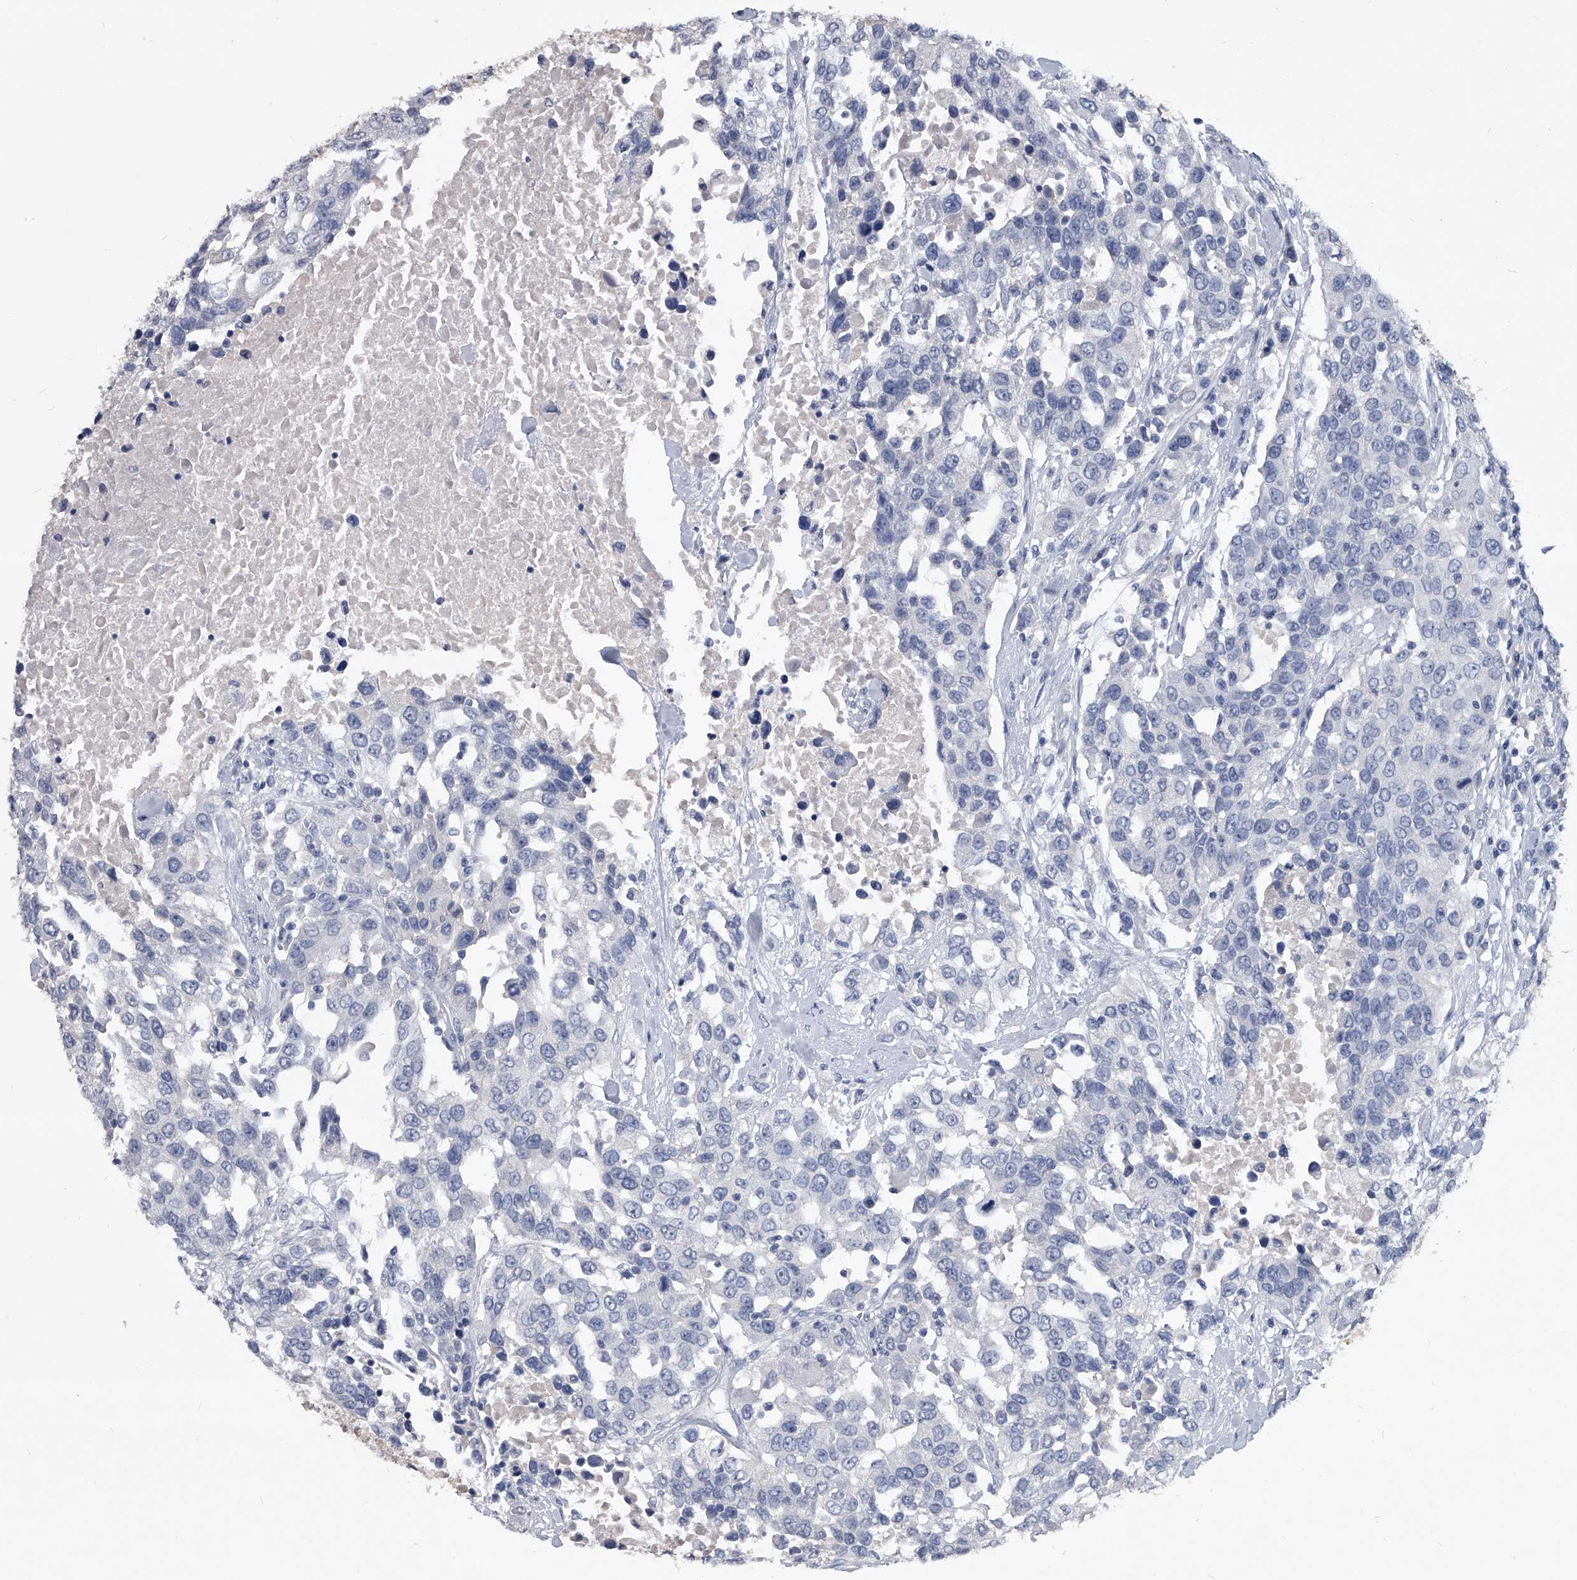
{"staining": {"intensity": "negative", "quantity": "none", "location": "none"}, "tissue": "urothelial cancer", "cell_type": "Tumor cells", "image_type": "cancer", "snomed": [{"axis": "morphology", "description": "Urothelial carcinoma, High grade"}, {"axis": "topography", "description": "Urinary bladder"}], "caption": "Immunohistochemical staining of urothelial cancer shows no significant positivity in tumor cells.", "gene": "BCAS1", "patient": {"sex": "female", "age": 80}}